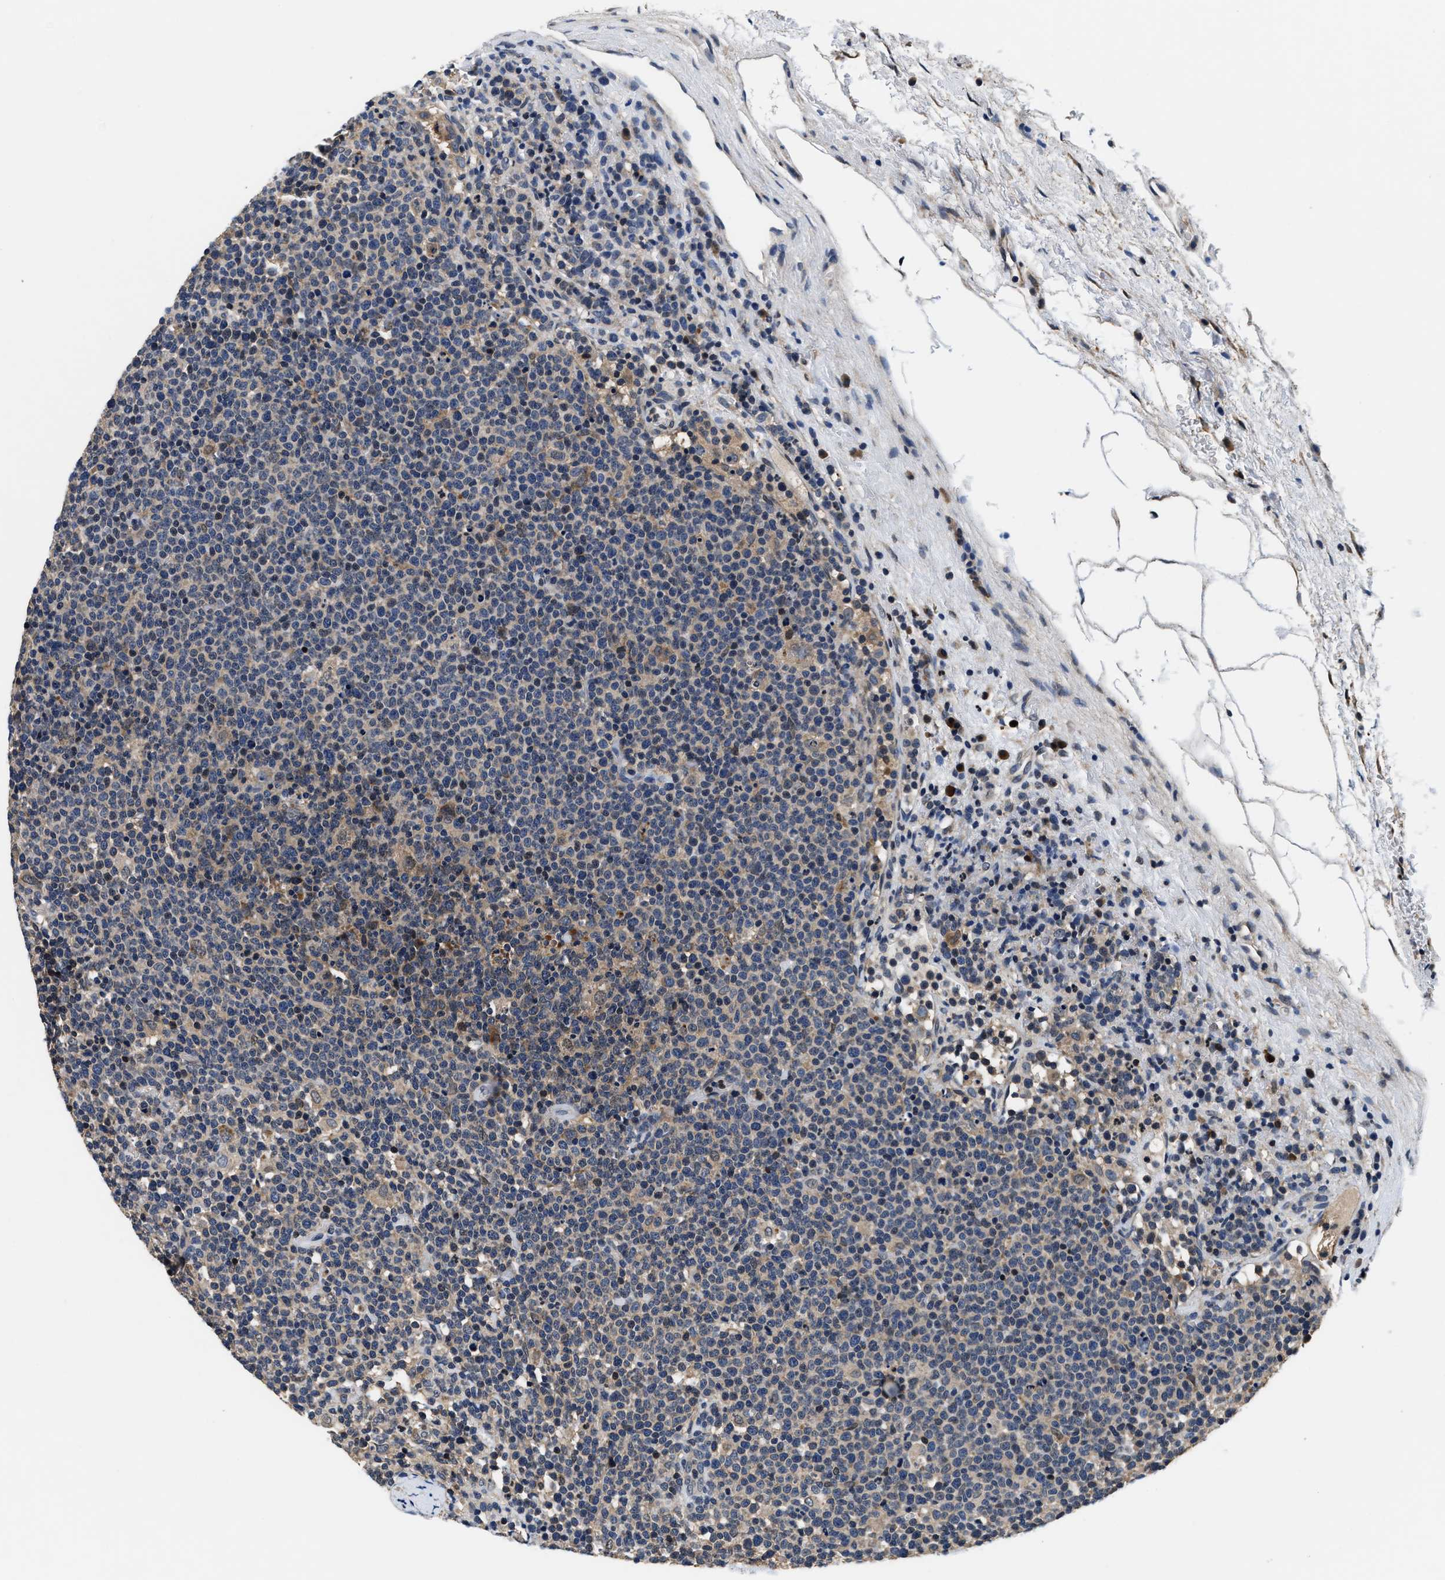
{"staining": {"intensity": "weak", "quantity": "<25%", "location": "cytoplasmic/membranous"}, "tissue": "lymphoma", "cell_type": "Tumor cells", "image_type": "cancer", "snomed": [{"axis": "morphology", "description": "Malignant lymphoma, non-Hodgkin's type, High grade"}, {"axis": "topography", "description": "Lymph node"}], "caption": "IHC photomicrograph of neoplastic tissue: human lymphoma stained with DAB displays no significant protein staining in tumor cells. The staining was performed using DAB to visualize the protein expression in brown, while the nuclei were stained in blue with hematoxylin (Magnification: 20x).", "gene": "PHPT1", "patient": {"sex": "male", "age": 61}}